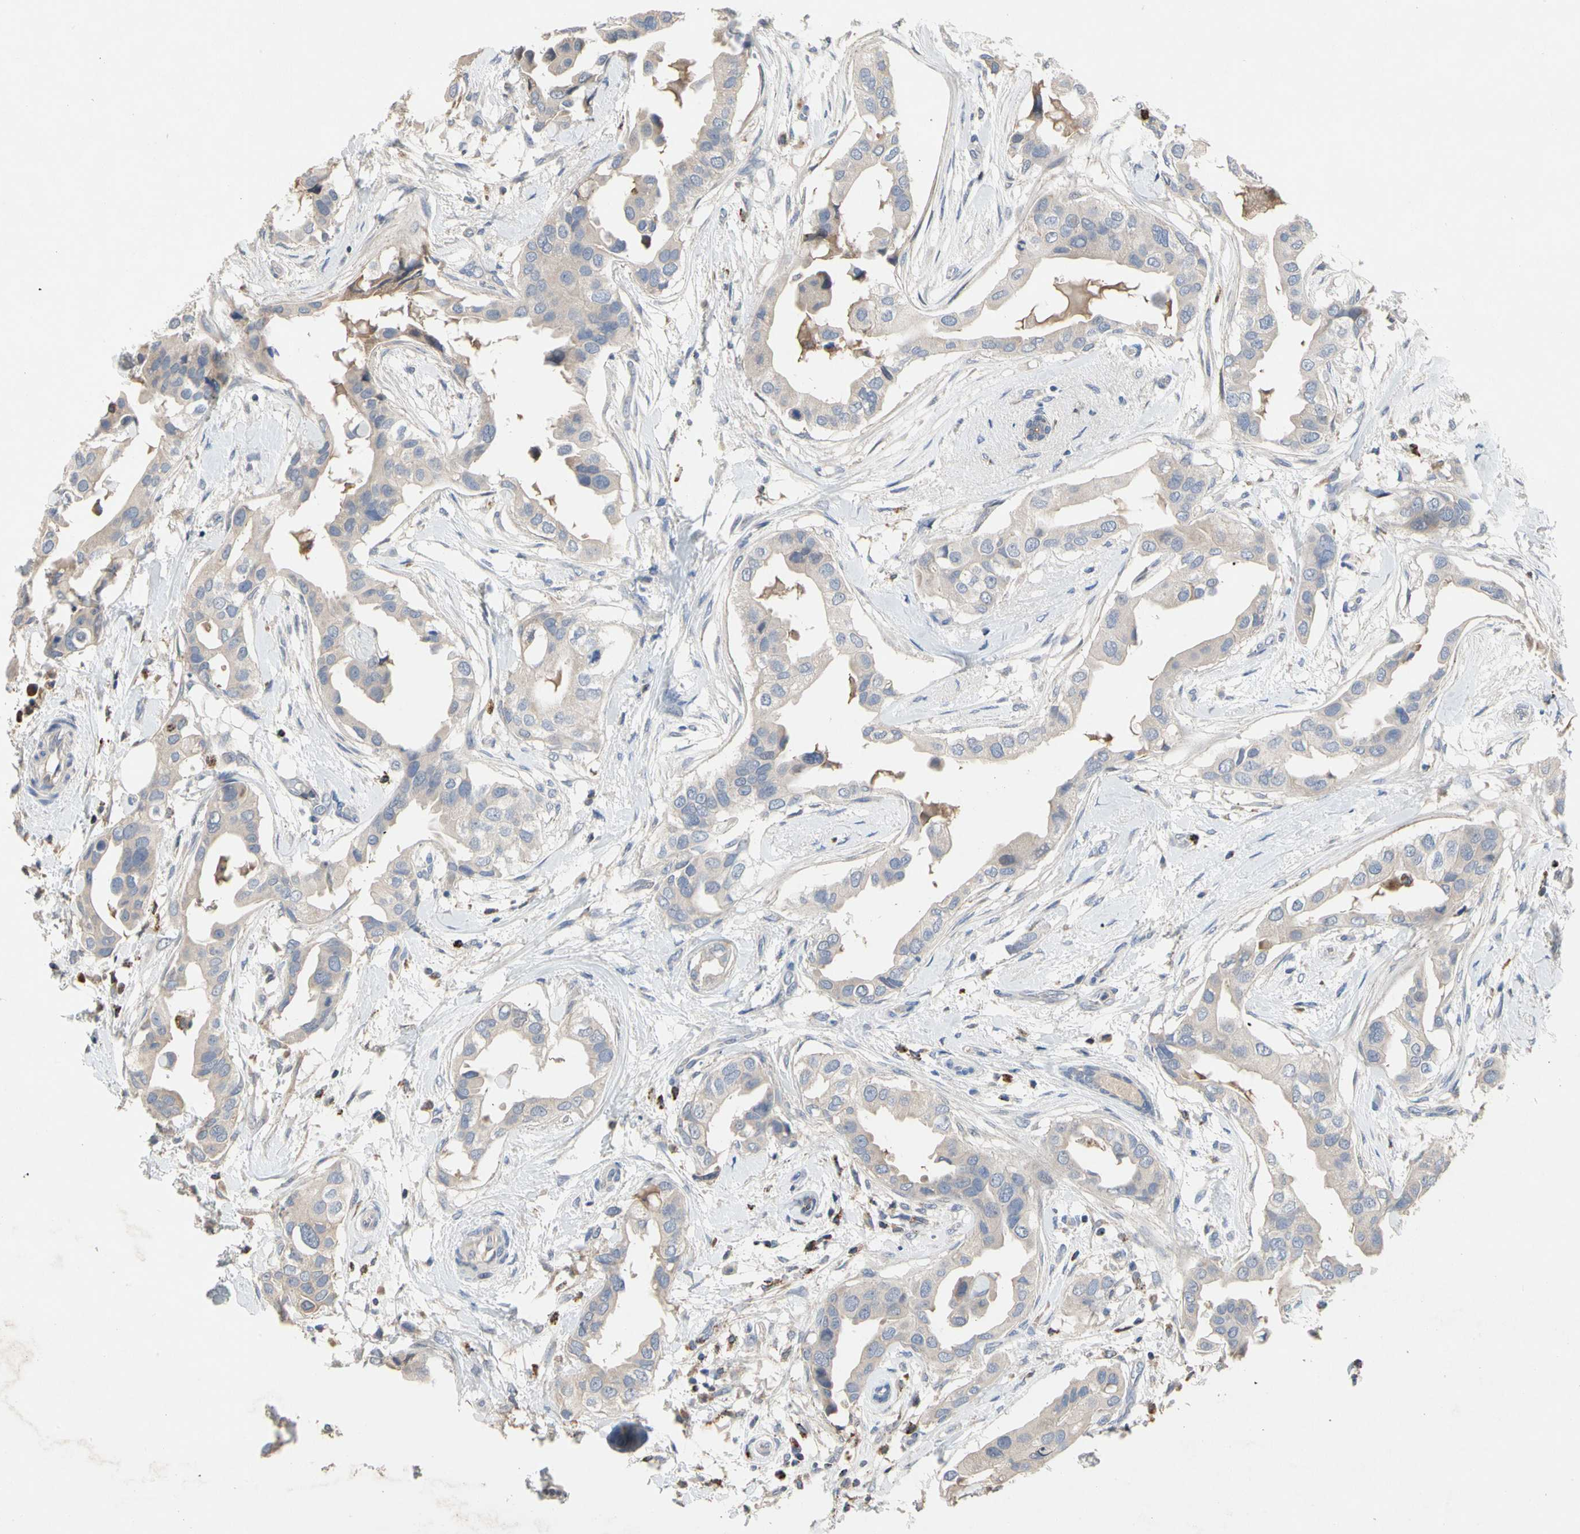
{"staining": {"intensity": "weak", "quantity": "<25%", "location": "cytoplasmic/membranous"}, "tissue": "breast cancer", "cell_type": "Tumor cells", "image_type": "cancer", "snomed": [{"axis": "morphology", "description": "Duct carcinoma"}, {"axis": "topography", "description": "Breast"}], "caption": "Immunohistochemistry (IHC) photomicrograph of human infiltrating ductal carcinoma (breast) stained for a protein (brown), which displays no staining in tumor cells.", "gene": "ADA2", "patient": {"sex": "female", "age": 40}}